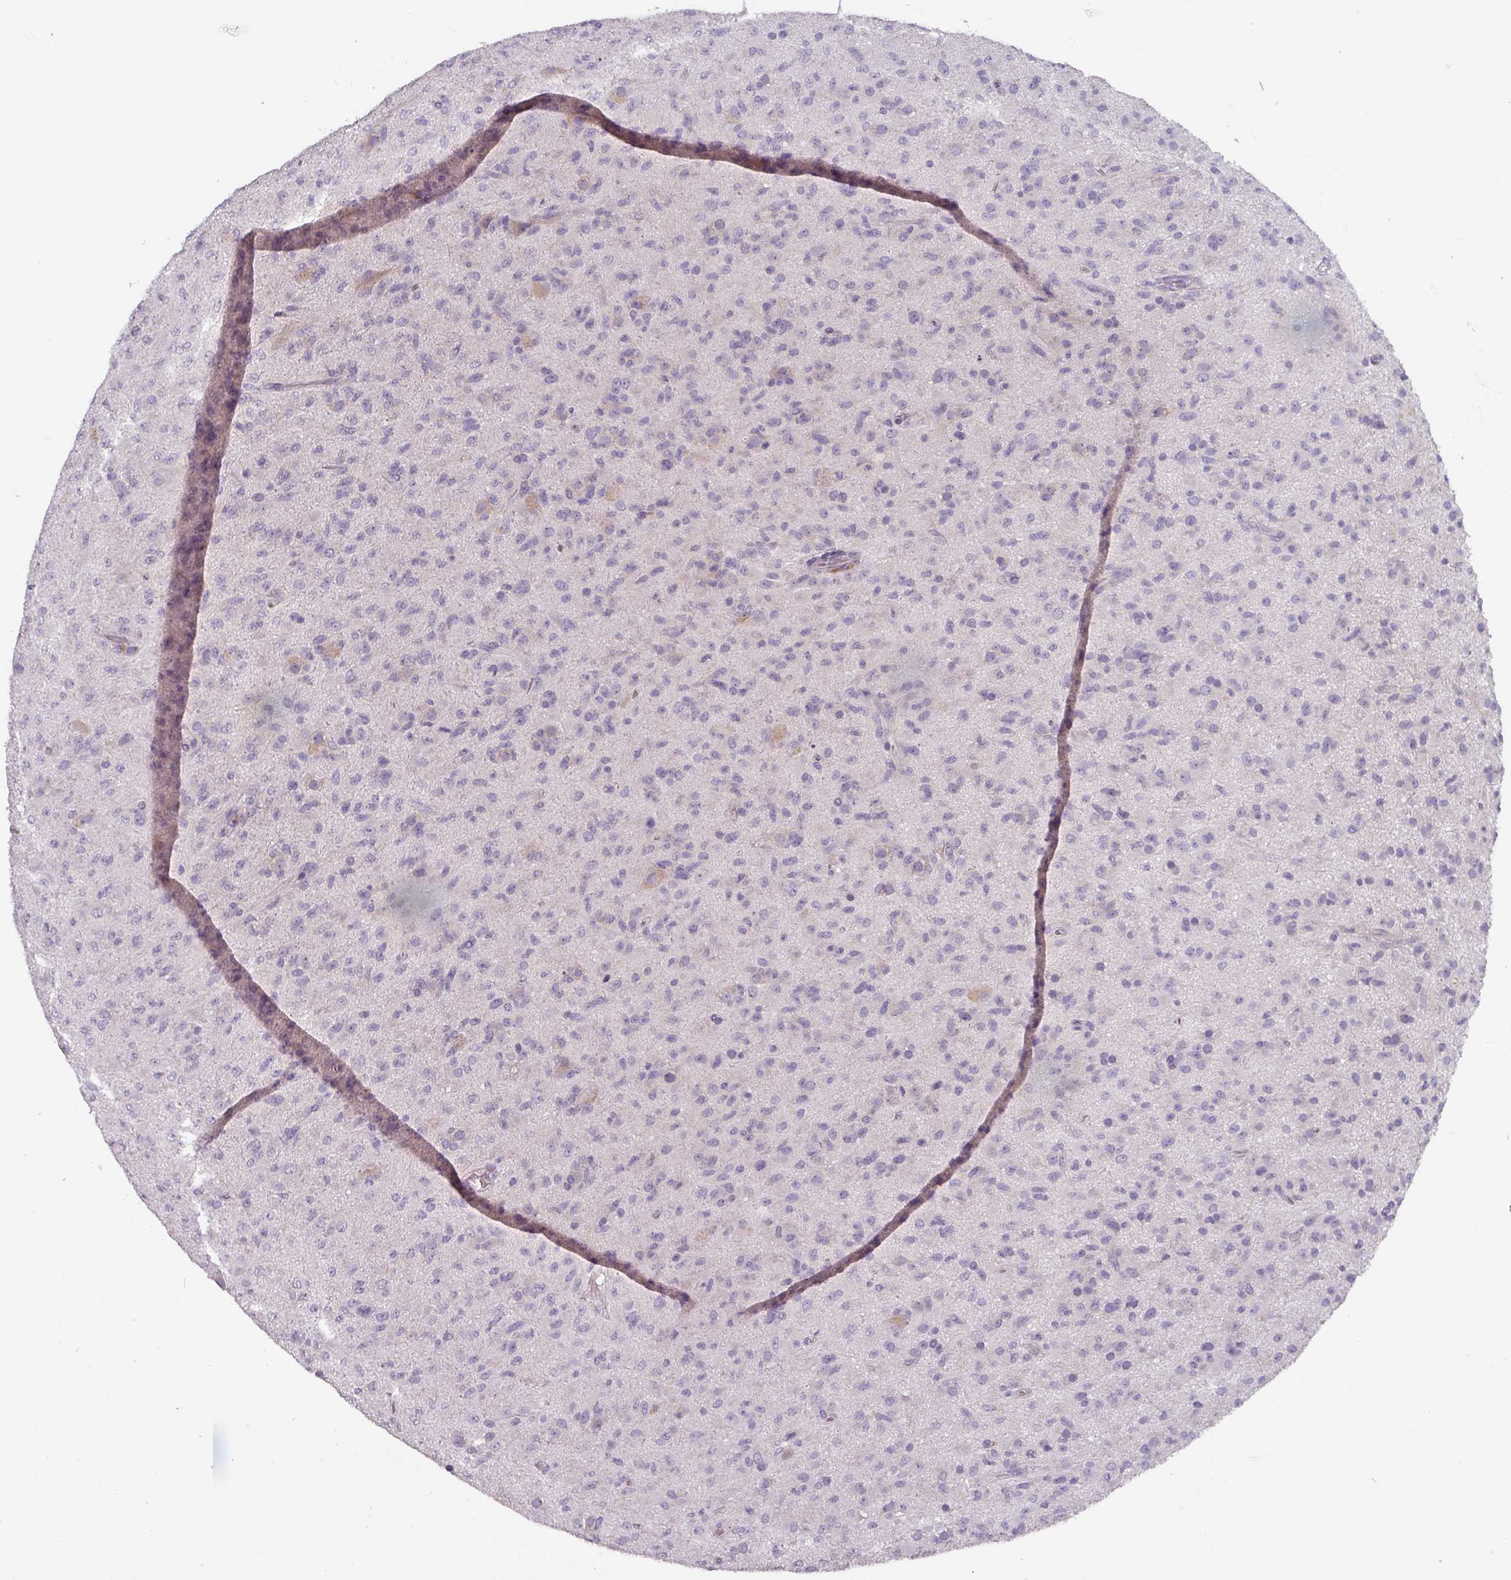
{"staining": {"intensity": "negative", "quantity": "none", "location": "none"}, "tissue": "glioma", "cell_type": "Tumor cells", "image_type": "cancer", "snomed": [{"axis": "morphology", "description": "Glioma, malignant, Low grade"}, {"axis": "topography", "description": "Brain"}], "caption": "Malignant glioma (low-grade) was stained to show a protein in brown. There is no significant staining in tumor cells. (IHC, brightfield microscopy, high magnification).", "gene": "PRAMEF8", "patient": {"sex": "male", "age": 65}}